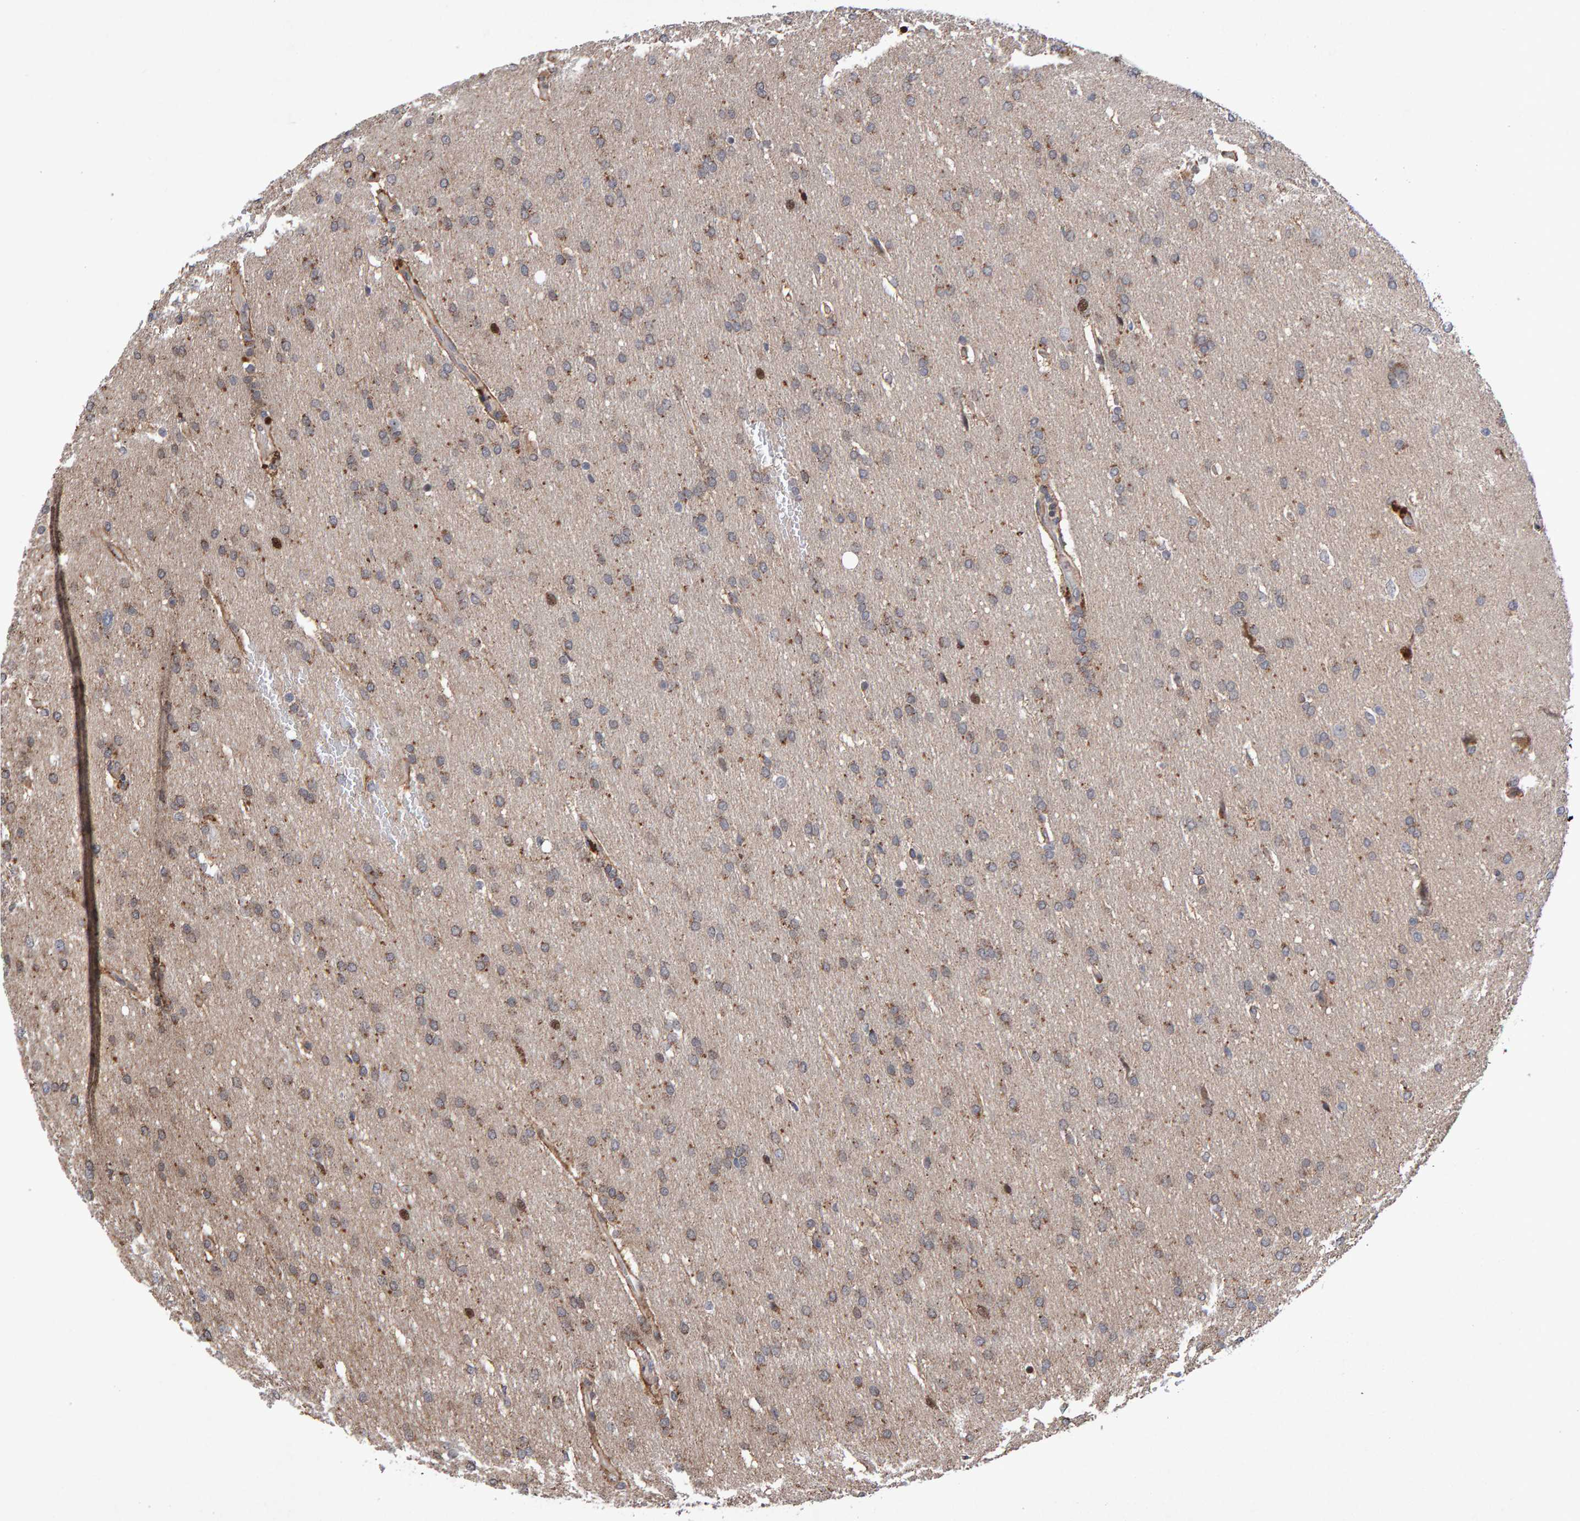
{"staining": {"intensity": "weak", "quantity": "25%-75%", "location": "cytoplasmic/membranous"}, "tissue": "glioma", "cell_type": "Tumor cells", "image_type": "cancer", "snomed": [{"axis": "morphology", "description": "Glioma, malignant, Low grade"}, {"axis": "topography", "description": "Brain"}], "caption": "Protein staining reveals weak cytoplasmic/membranous expression in approximately 25%-75% of tumor cells in glioma. Ihc stains the protein in brown and the nuclei are stained blue.", "gene": "PECR", "patient": {"sex": "female", "age": 37}}